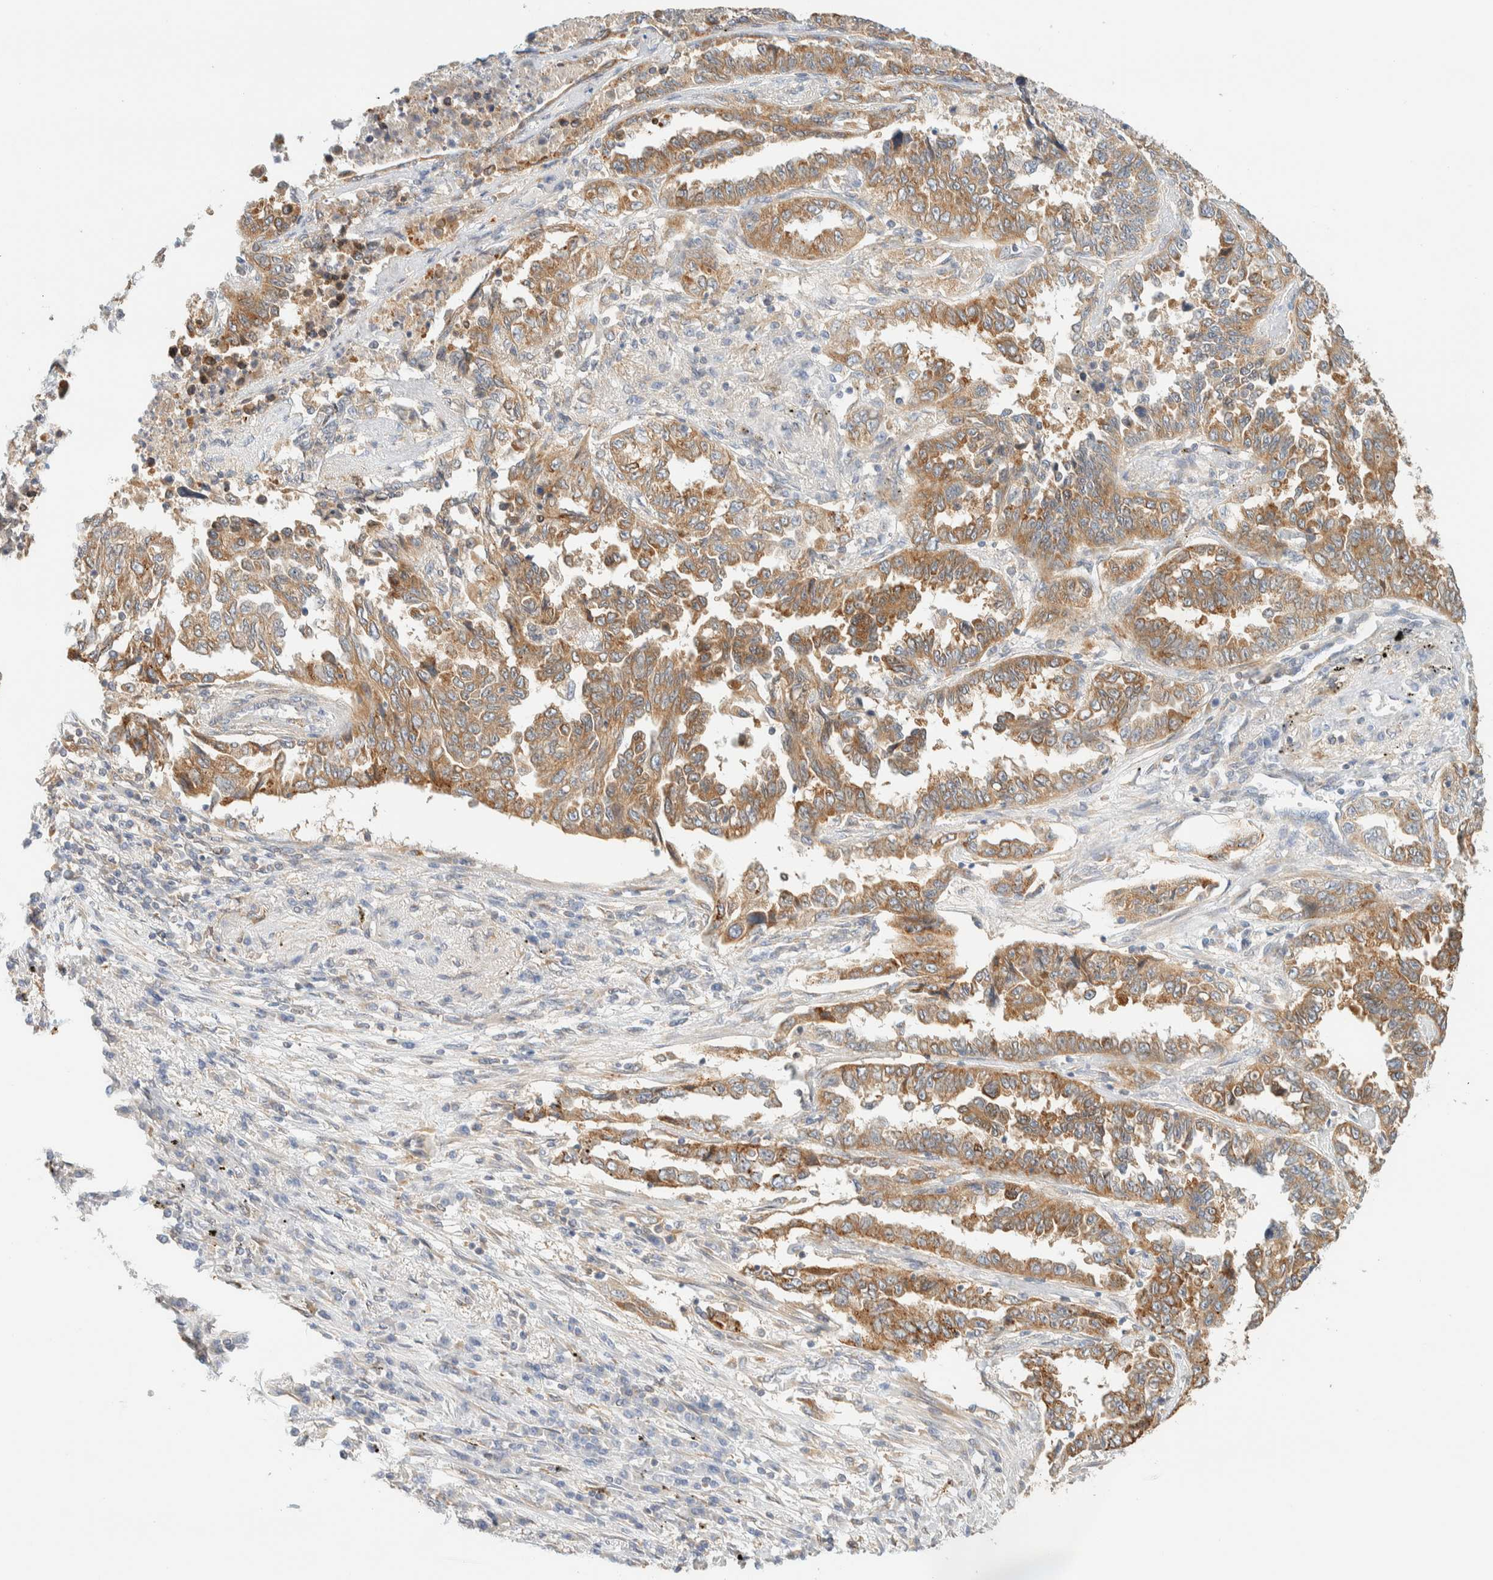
{"staining": {"intensity": "moderate", "quantity": ">75%", "location": "cytoplasmic/membranous"}, "tissue": "lung cancer", "cell_type": "Tumor cells", "image_type": "cancer", "snomed": [{"axis": "morphology", "description": "Adenocarcinoma, NOS"}, {"axis": "topography", "description": "Lung"}], "caption": "IHC of lung cancer displays medium levels of moderate cytoplasmic/membranous positivity in about >75% of tumor cells.", "gene": "NT5C", "patient": {"sex": "female", "age": 51}}